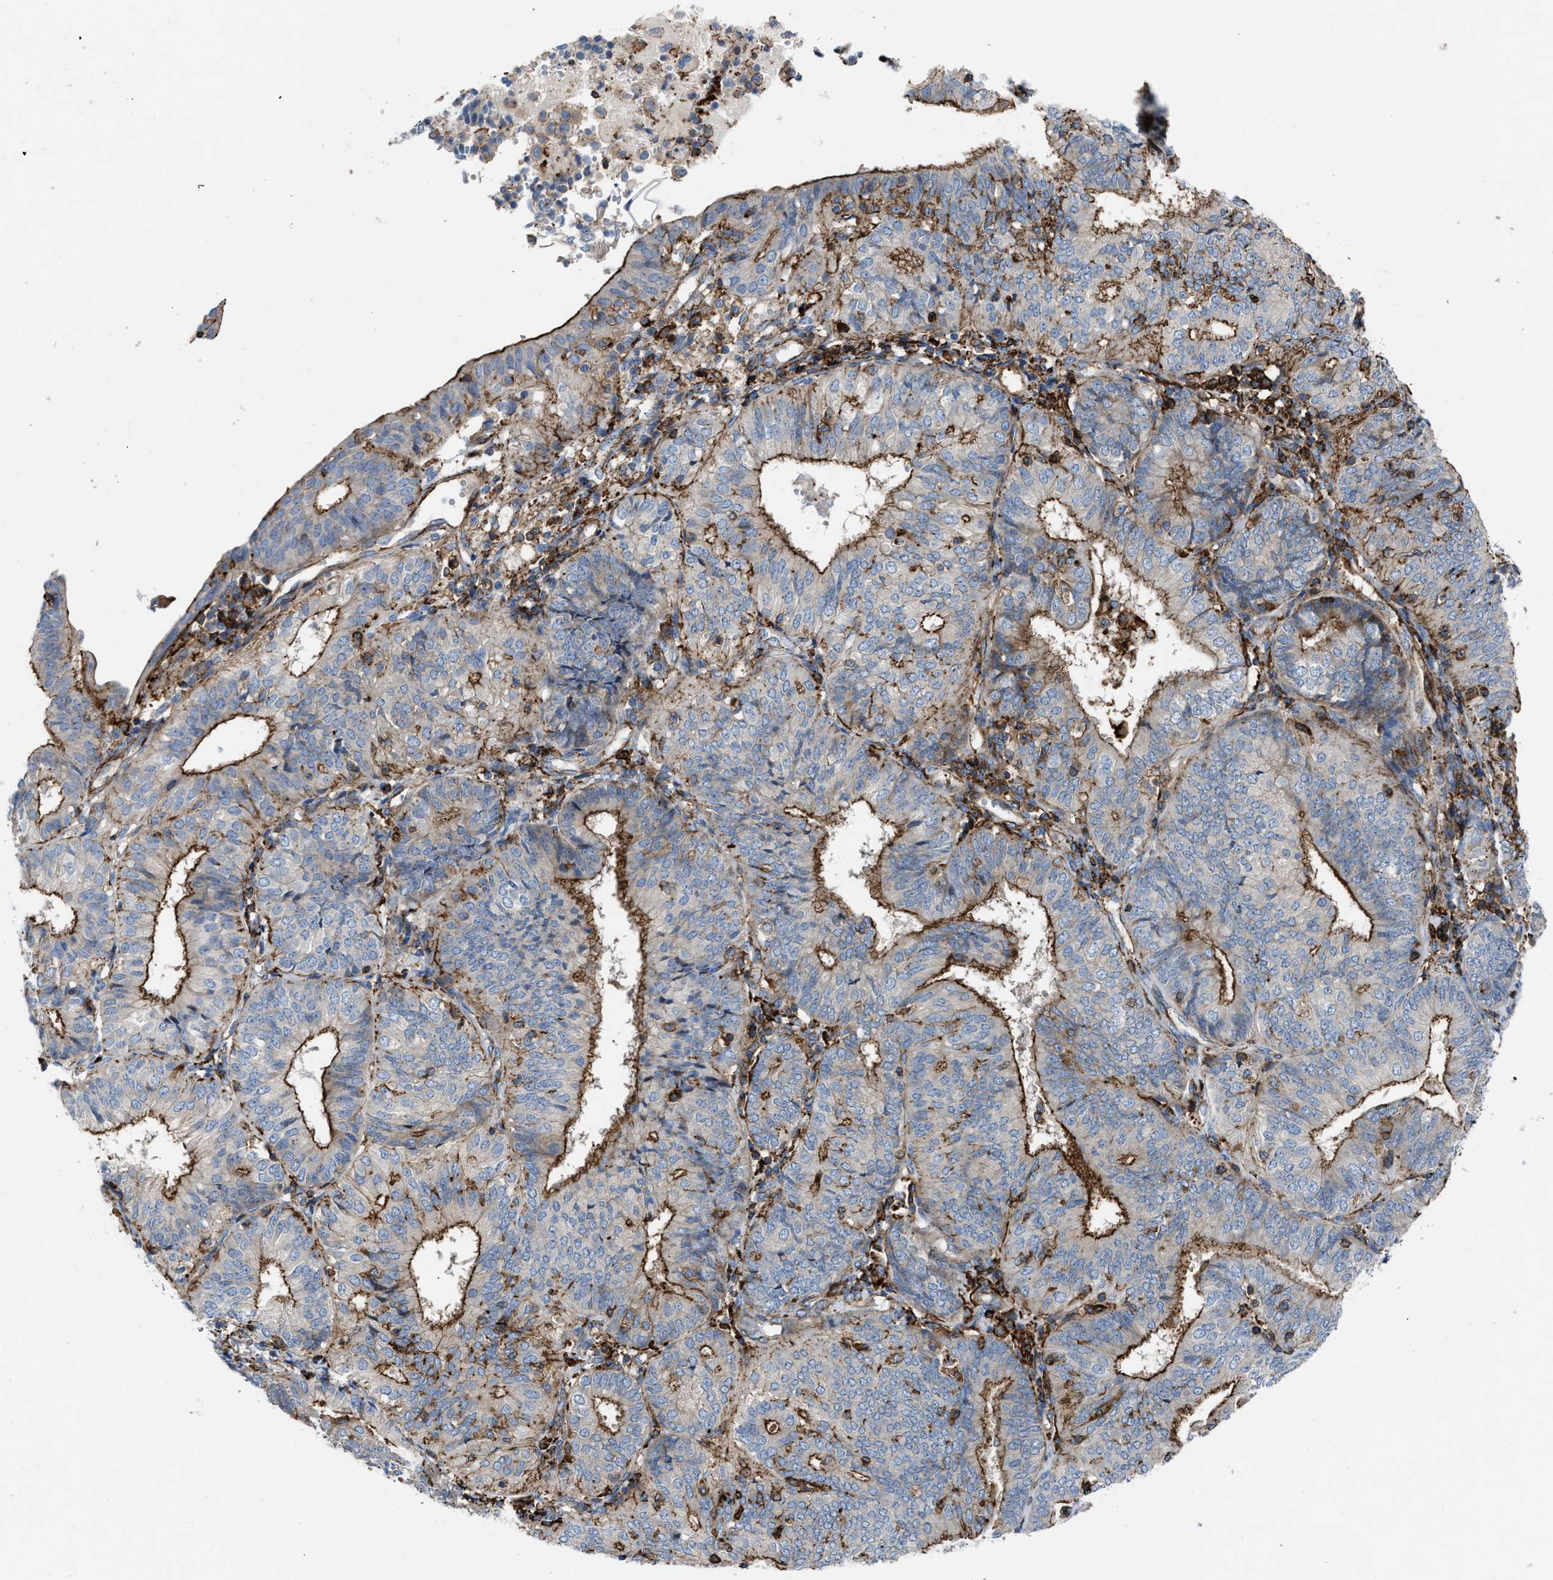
{"staining": {"intensity": "moderate", "quantity": ">75%", "location": "cytoplasmic/membranous"}, "tissue": "endometrial cancer", "cell_type": "Tumor cells", "image_type": "cancer", "snomed": [{"axis": "morphology", "description": "Adenocarcinoma, NOS"}, {"axis": "topography", "description": "Endometrium"}], "caption": "A high-resolution image shows immunohistochemistry staining of adenocarcinoma (endometrial), which reveals moderate cytoplasmic/membranous staining in about >75% of tumor cells.", "gene": "AGPAT2", "patient": {"sex": "female", "age": 58}}